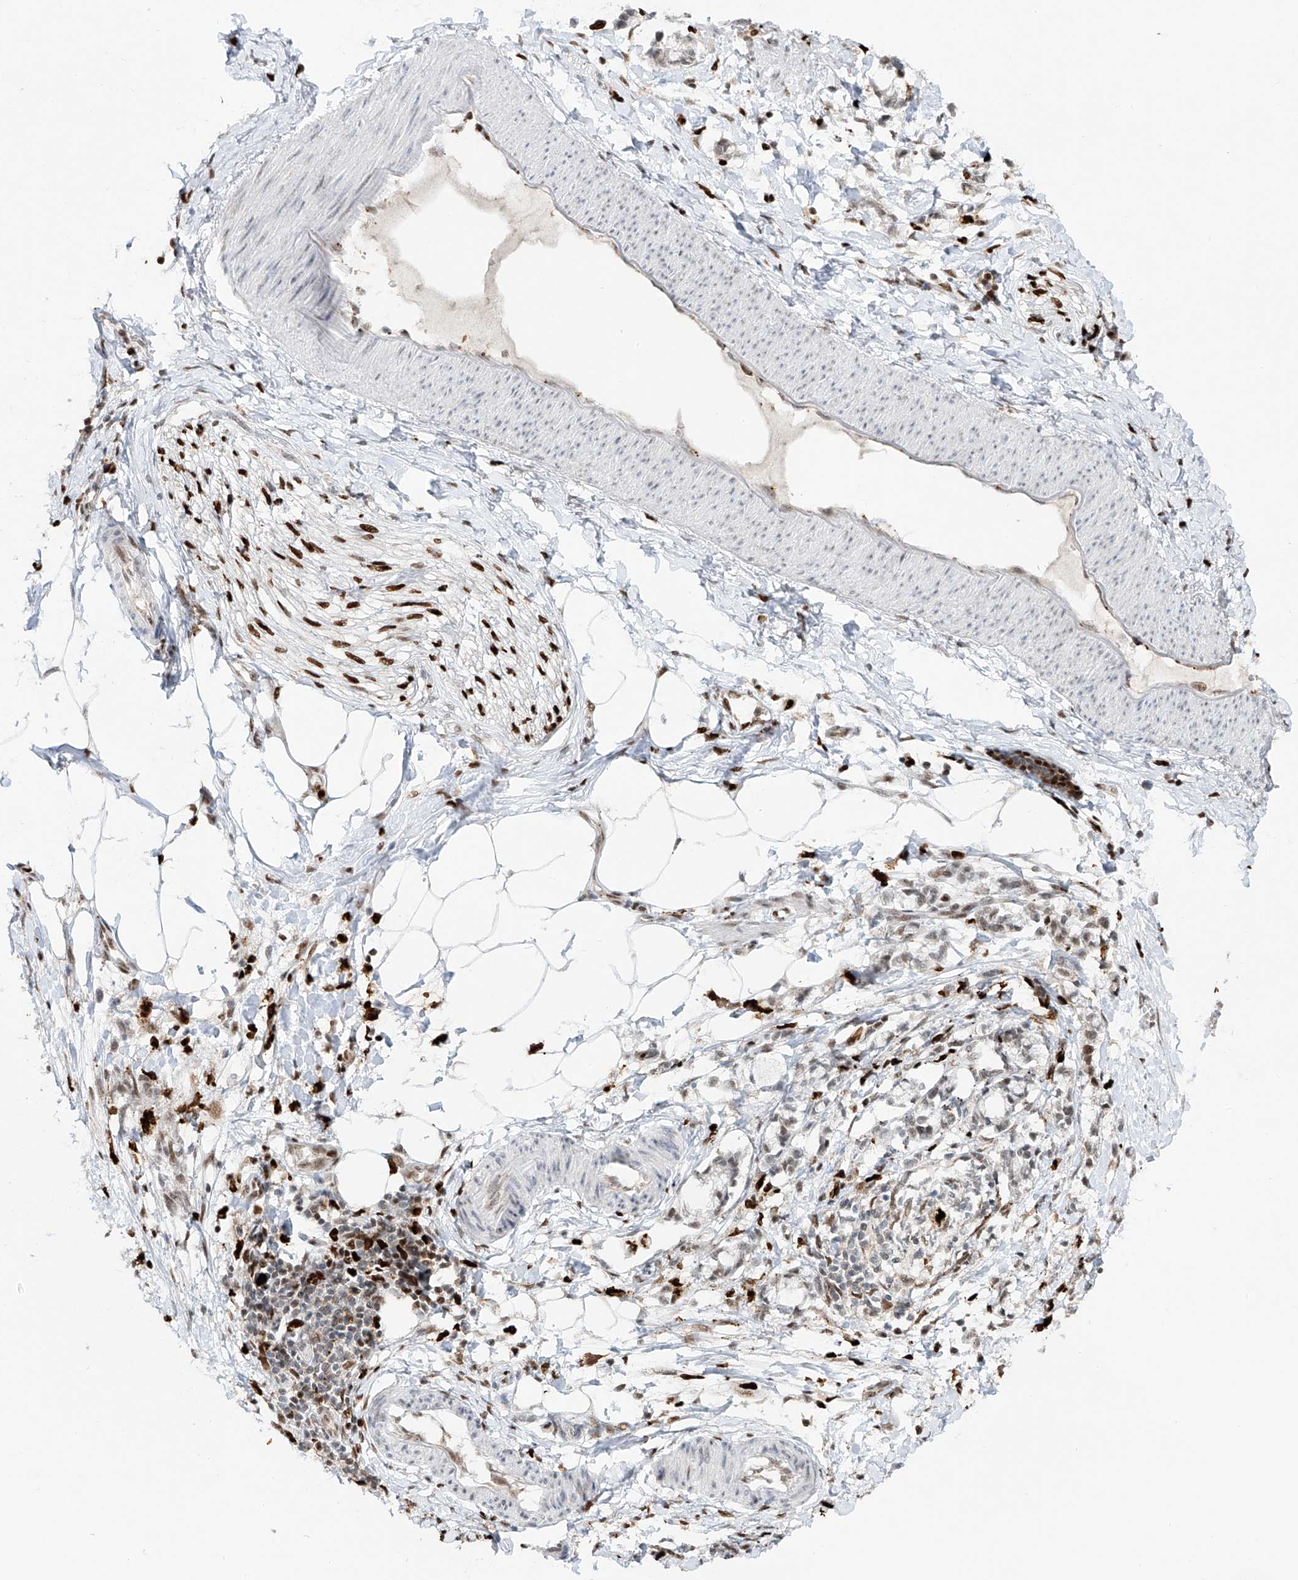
{"staining": {"intensity": "moderate", "quantity": "25%-75%", "location": "nuclear"}, "tissue": "adipose tissue", "cell_type": "Adipocytes", "image_type": "normal", "snomed": [{"axis": "morphology", "description": "Normal tissue, NOS"}, {"axis": "morphology", "description": "Adenocarcinoma, NOS"}, {"axis": "topography", "description": "Colon"}, {"axis": "topography", "description": "Peripheral nerve tissue"}], "caption": "This histopathology image displays immunohistochemistry staining of unremarkable human adipose tissue, with medium moderate nuclear staining in approximately 25%-75% of adipocytes.", "gene": "DZIP1L", "patient": {"sex": "male", "age": 14}}